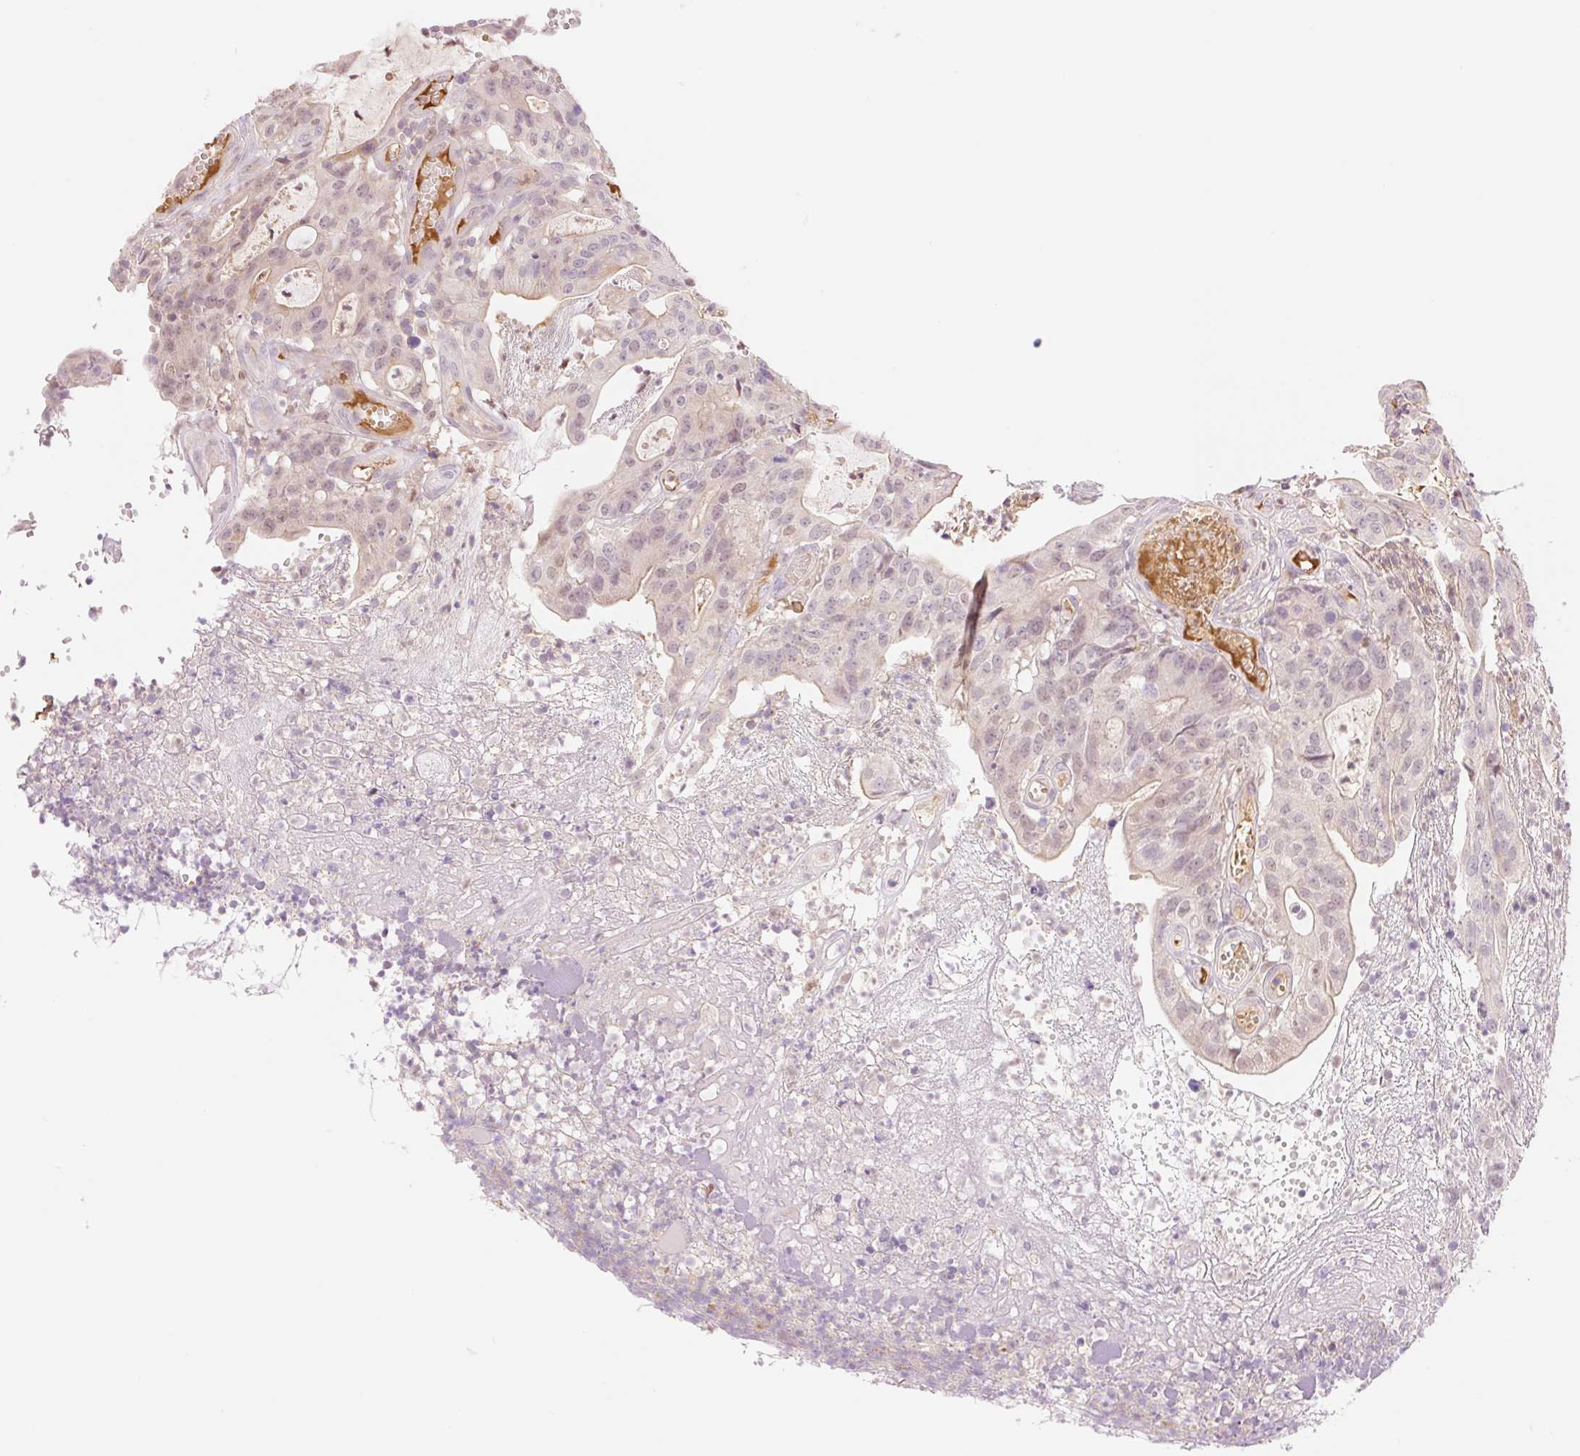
{"staining": {"intensity": "weak", "quantity": "<25%", "location": "cytoplasmic/membranous,nuclear"}, "tissue": "colorectal cancer", "cell_type": "Tumor cells", "image_type": "cancer", "snomed": [{"axis": "morphology", "description": "Adenocarcinoma, NOS"}, {"axis": "topography", "description": "Colon"}], "caption": "Micrograph shows no significant protein positivity in tumor cells of adenocarcinoma (colorectal).", "gene": "HEBP1", "patient": {"sex": "male", "age": 83}}